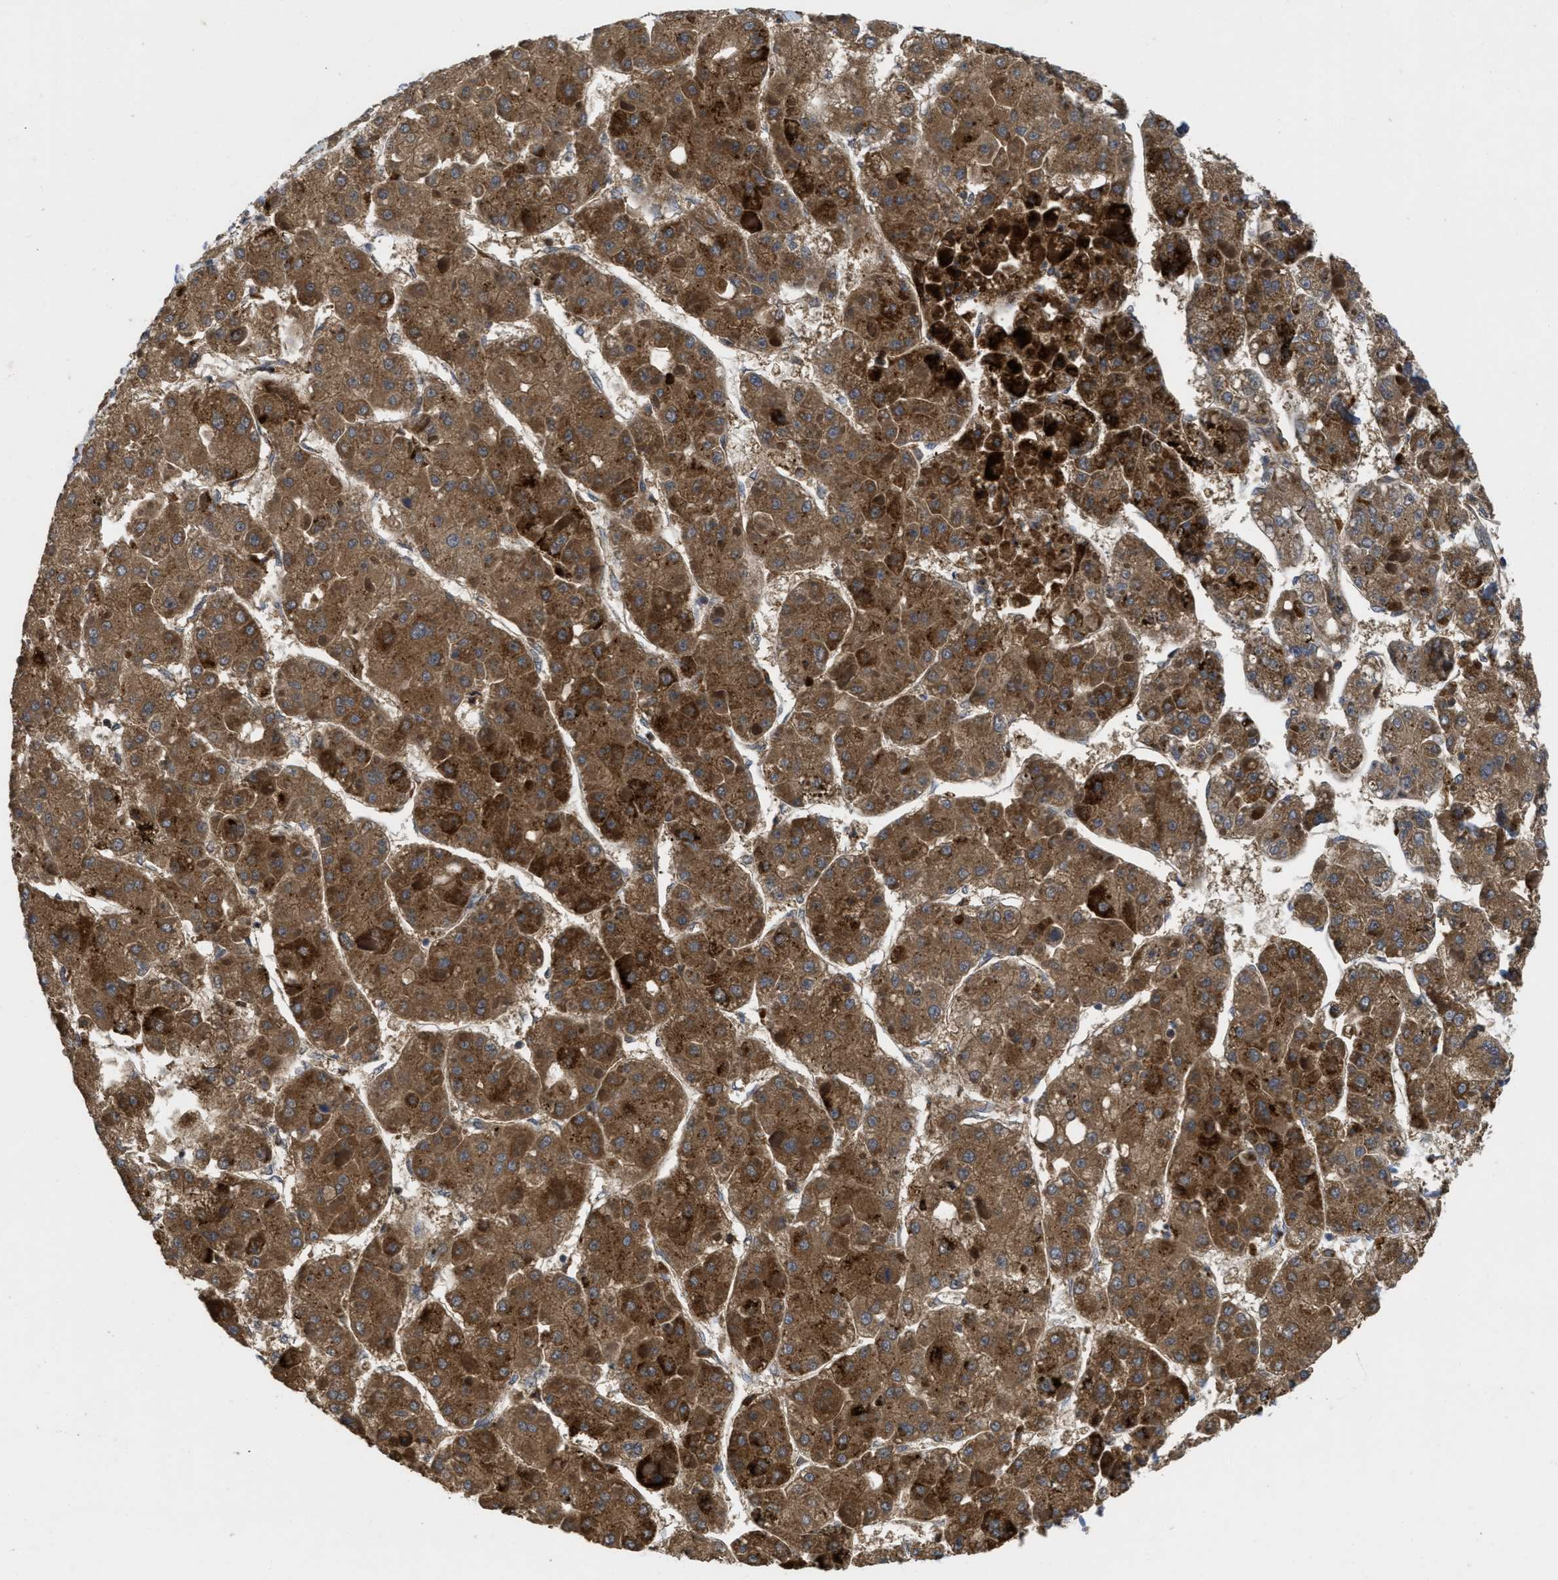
{"staining": {"intensity": "moderate", "quantity": ">75%", "location": "cytoplasmic/membranous"}, "tissue": "liver cancer", "cell_type": "Tumor cells", "image_type": "cancer", "snomed": [{"axis": "morphology", "description": "Carcinoma, Hepatocellular, NOS"}, {"axis": "topography", "description": "Liver"}], "caption": "Liver cancer (hepatocellular carcinoma) tissue displays moderate cytoplasmic/membranous positivity in about >75% of tumor cells Nuclei are stained in blue.", "gene": "CBR3", "patient": {"sex": "female", "age": 73}}